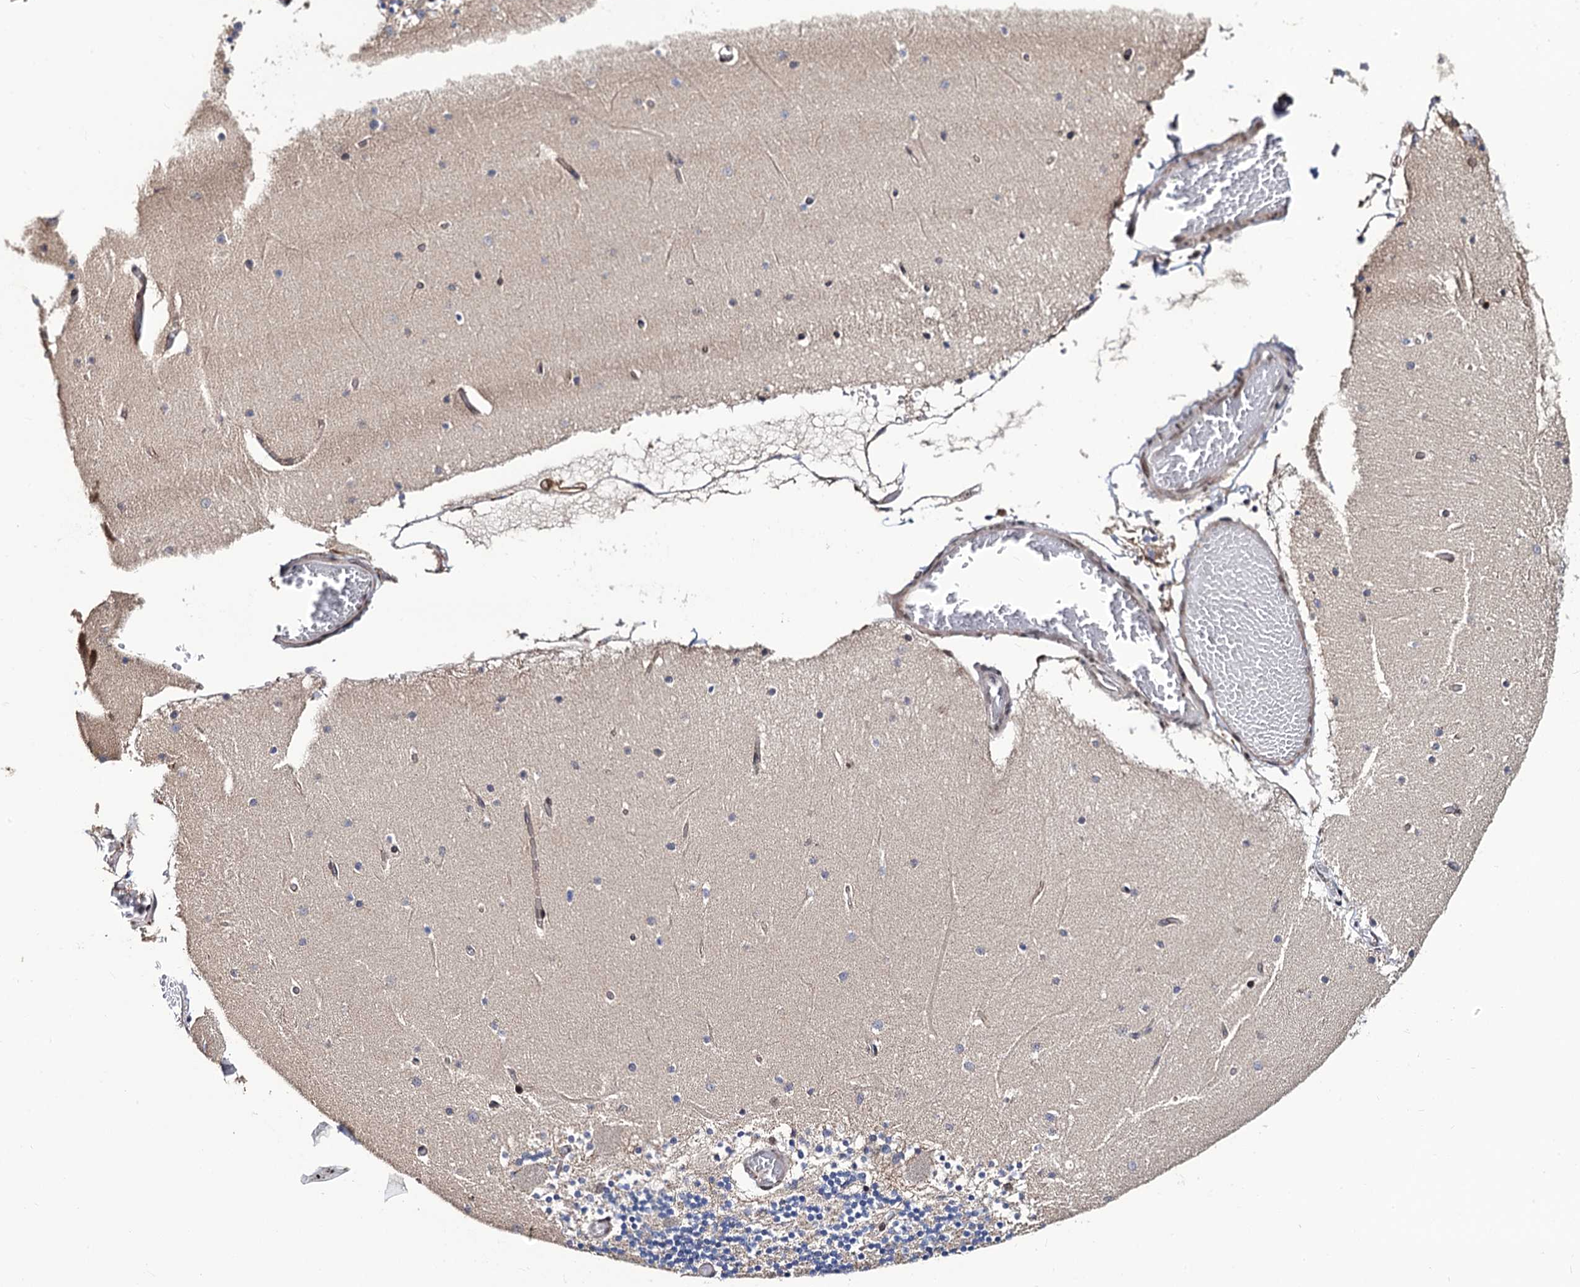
{"staining": {"intensity": "negative", "quantity": "none", "location": "none"}, "tissue": "cerebellum", "cell_type": "Cells in granular layer", "image_type": "normal", "snomed": [{"axis": "morphology", "description": "Normal tissue, NOS"}, {"axis": "topography", "description": "Cerebellum"}], "caption": "Protein analysis of normal cerebellum reveals no significant positivity in cells in granular layer. (Brightfield microscopy of DAB (3,3'-diaminobenzidine) immunohistochemistry (IHC) at high magnification).", "gene": "LRRC63", "patient": {"sex": "female", "age": 28}}